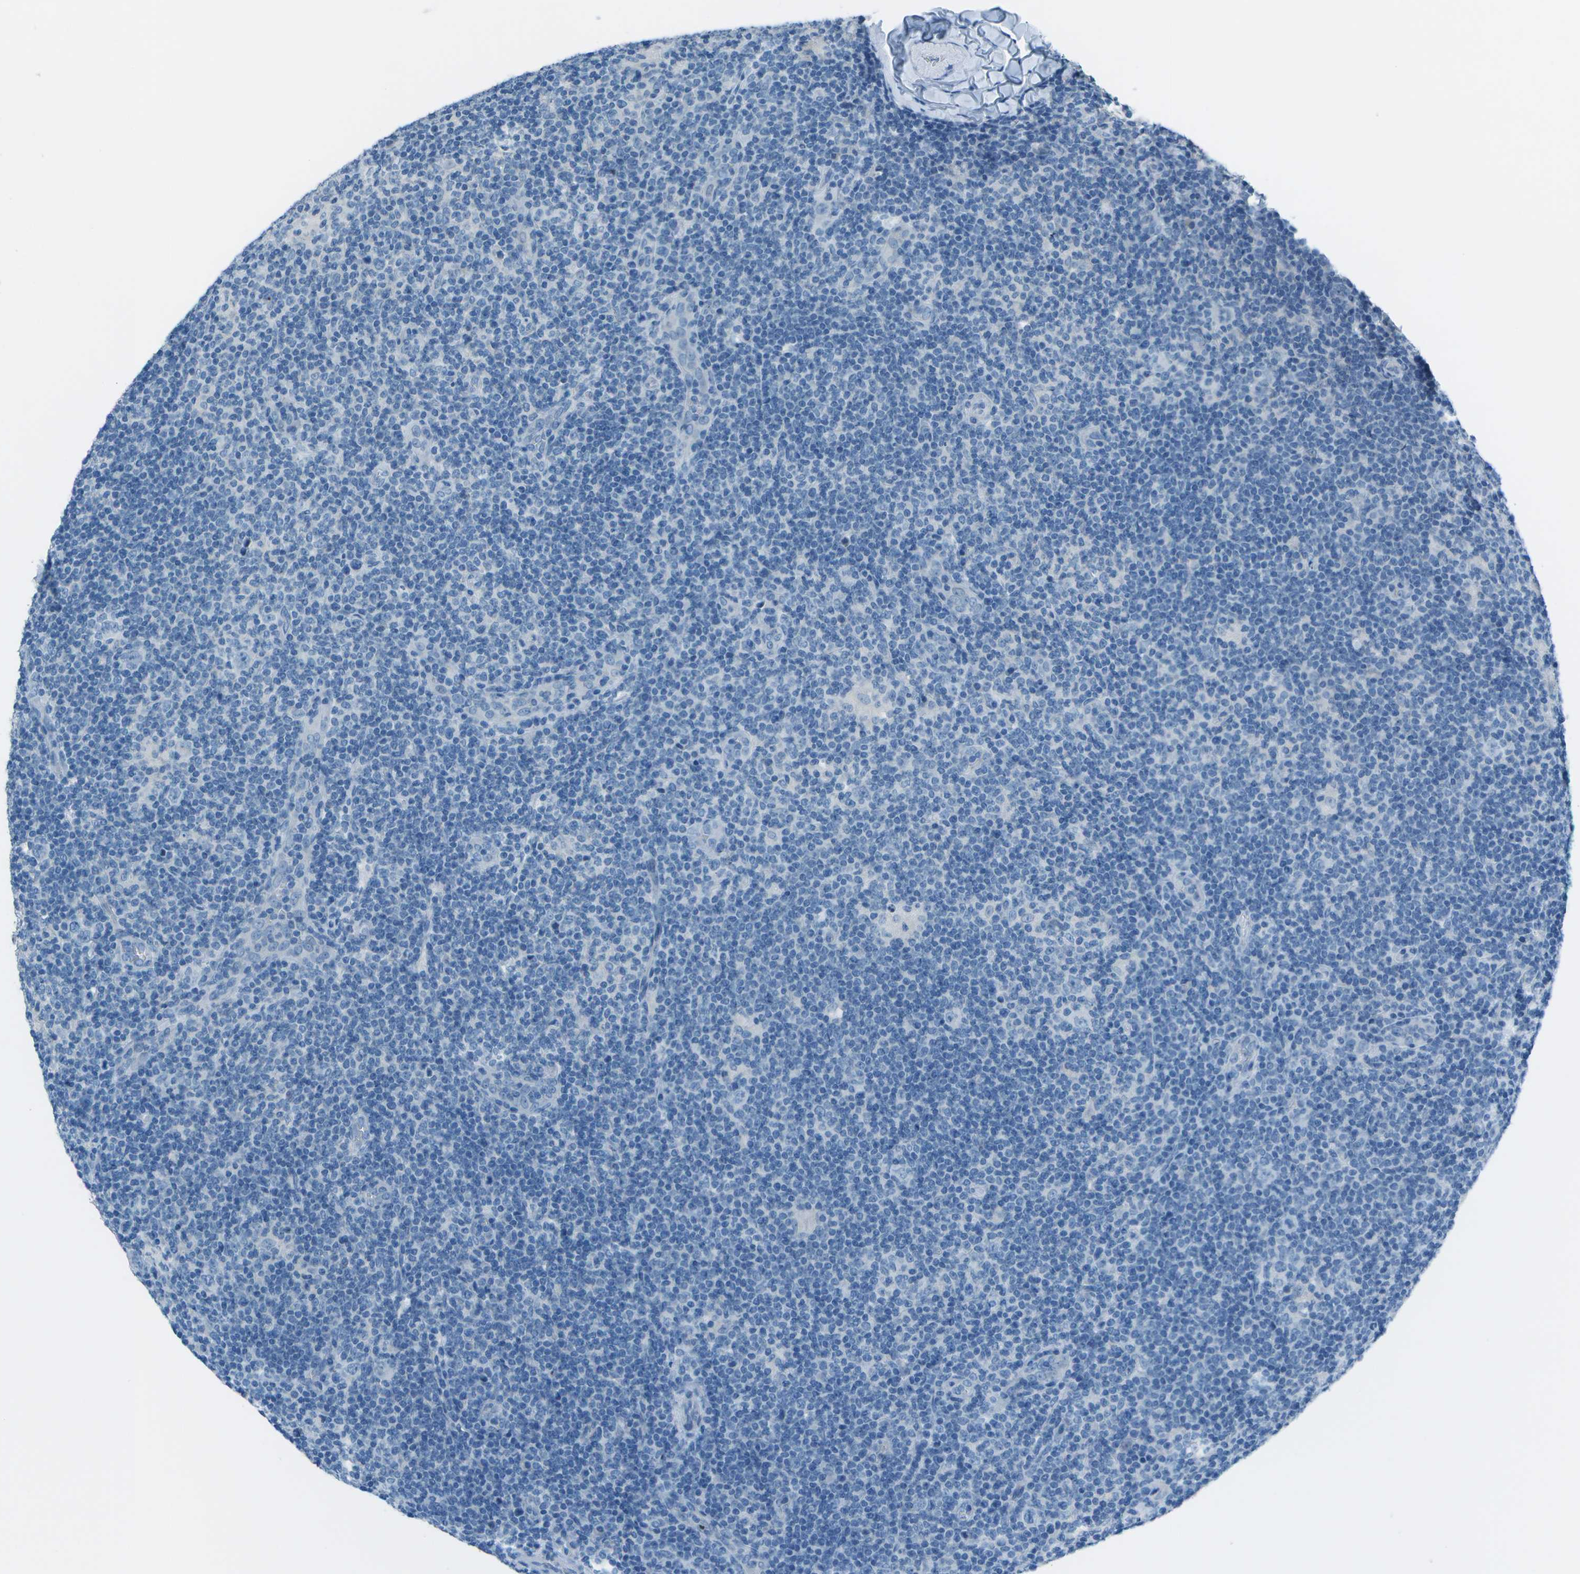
{"staining": {"intensity": "negative", "quantity": "none", "location": "none"}, "tissue": "lymphoma", "cell_type": "Tumor cells", "image_type": "cancer", "snomed": [{"axis": "morphology", "description": "Hodgkin's disease, NOS"}, {"axis": "topography", "description": "Lymph node"}], "caption": "An image of human lymphoma is negative for staining in tumor cells.", "gene": "FGF1", "patient": {"sex": "female", "age": 57}}